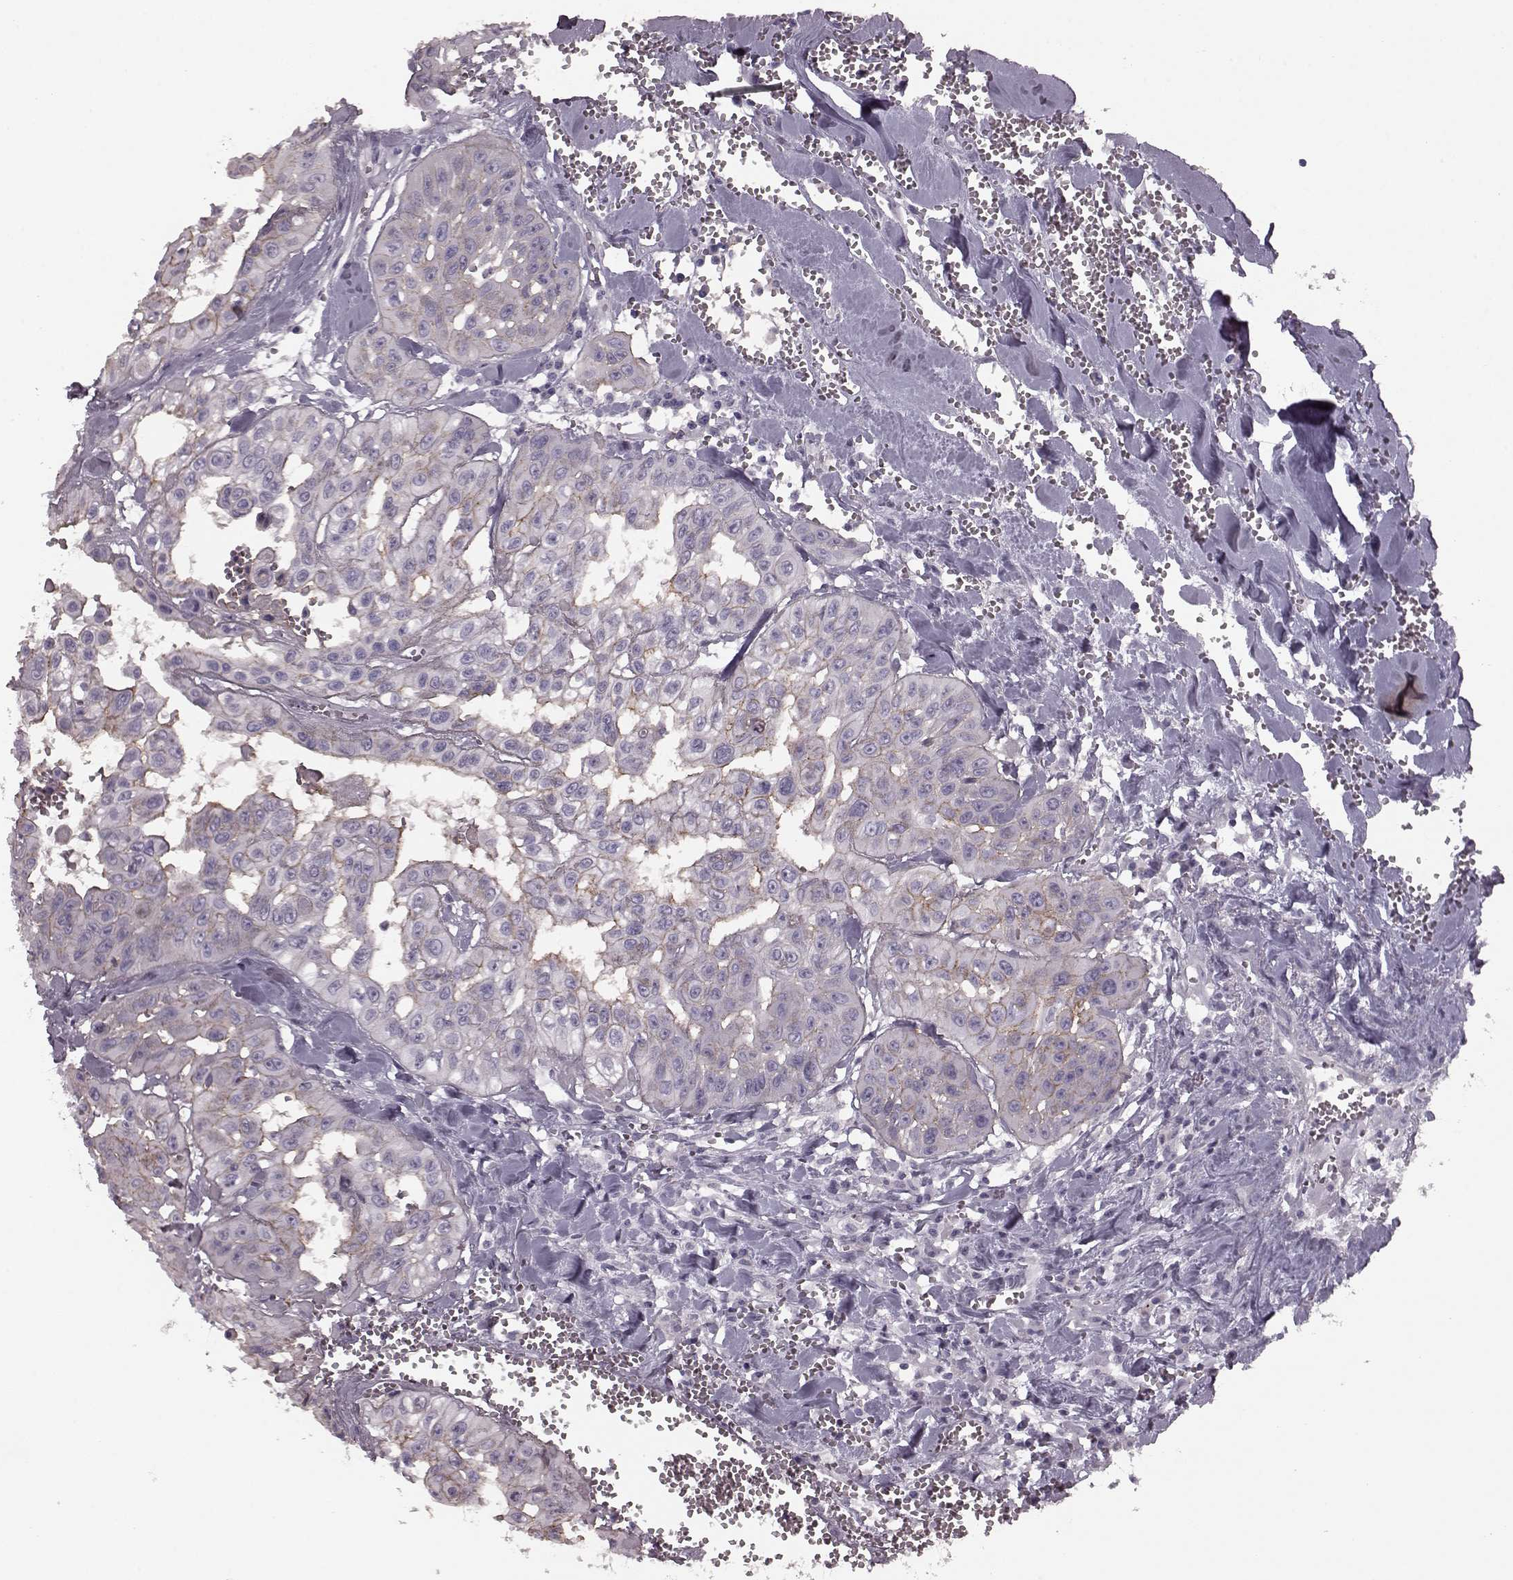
{"staining": {"intensity": "negative", "quantity": "none", "location": "none"}, "tissue": "head and neck cancer", "cell_type": "Tumor cells", "image_type": "cancer", "snomed": [{"axis": "morphology", "description": "Adenocarcinoma, NOS"}, {"axis": "topography", "description": "Head-Neck"}], "caption": "Tumor cells are negative for protein expression in human adenocarcinoma (head and neck).", "gene": "CRYBA2", "patient": {"sex": "male", "age": 73}}